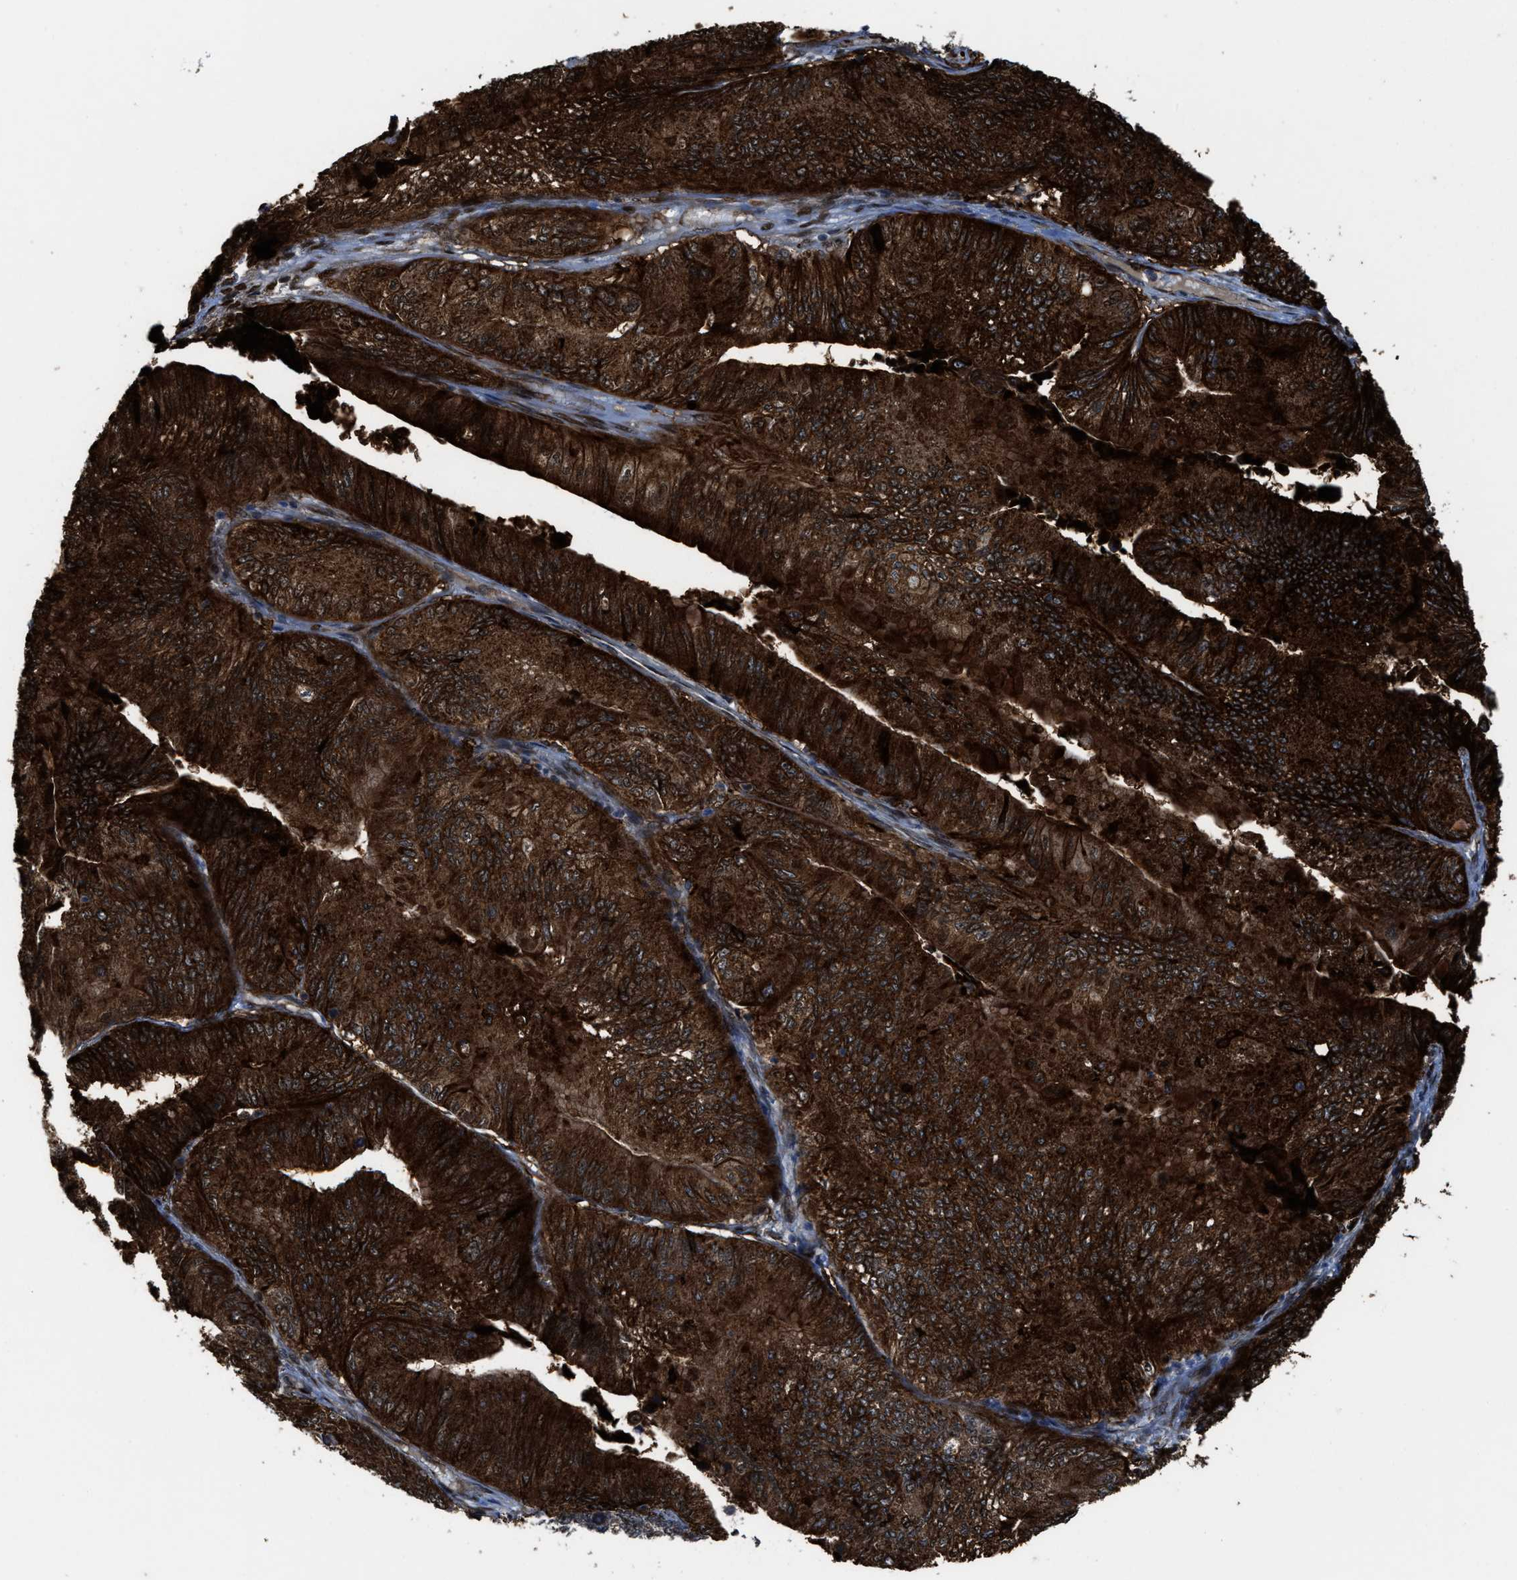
{"staining": {"intensity": "strong", "quantity": ">75%", "location": "cytoplasmic/membranous"}, "tissue": "ovarian cancer", "cell_type": "Tumor cells", "image_type": "cancer", "snomed": [{"axis": "morphology", "description": "Cystadenocarcinoma, mucinous, NOS"}, {"axis": "topography", "description": "Ovary"}], "caption": "Brown immunohistochemical staining in ovarian cancer displays strong cytoplasmic/membranous staining in approximately >75% of tumor cells.", "gene": "ZNF250", "patient": {"sex": "female", "age": 61}}